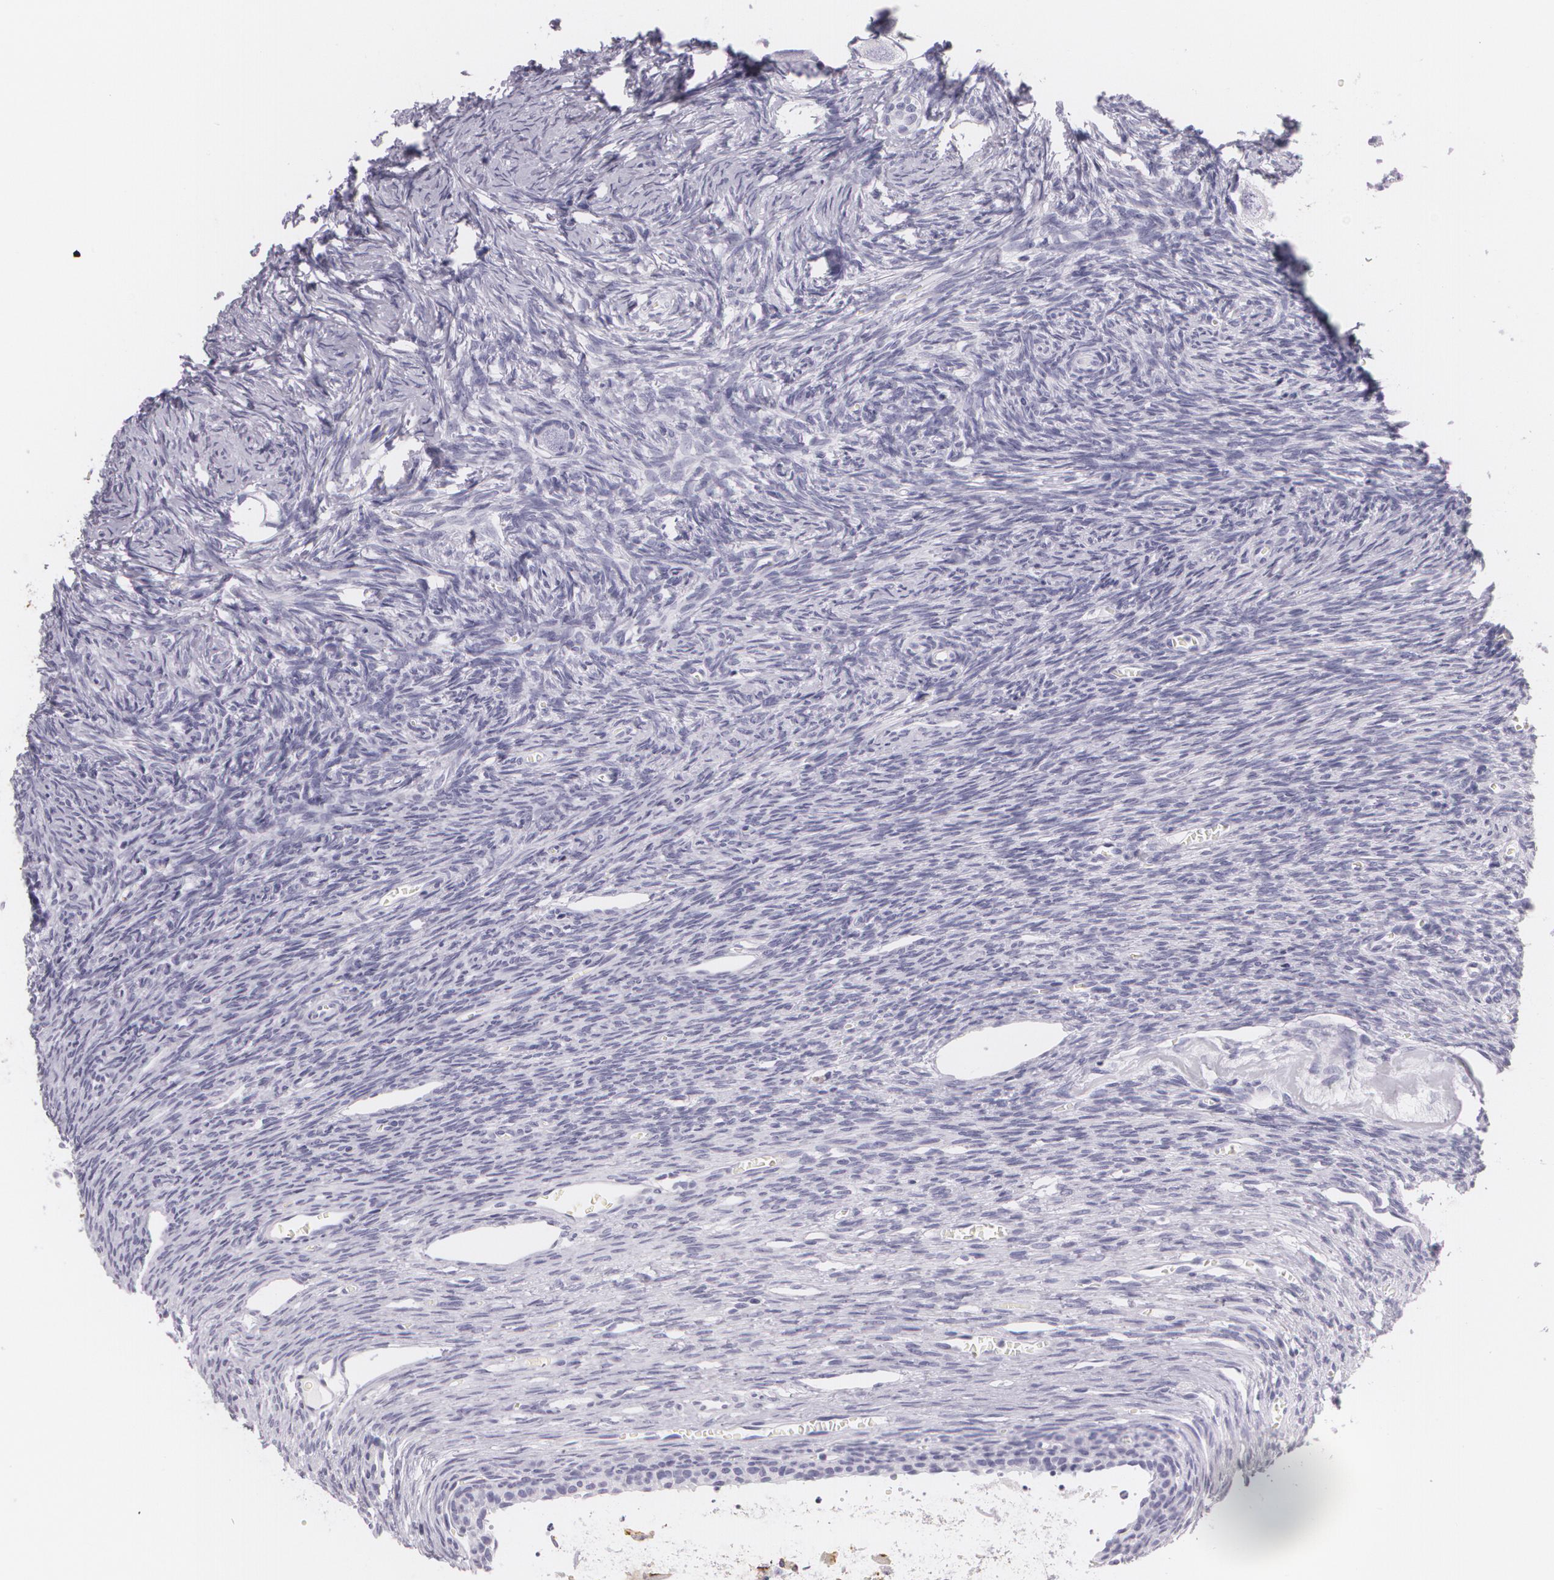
{"staining": {"intensity": "negative", "quantity": "none", "location": "none"}, "tissue": "ovary", "cell_type": "Follicle cells", "image_type": "normal", "snomed": [{"axis": "morphology", "description": "Normal tissue, NOS"}, {"axis": "topography", "description": "Ovary"}], "caption": "Histopathology image shows no protein expression in follicle cells of benign ovary. Nuclei are stained in blue.", "gene": "DLG4", "patient": {"sex": "female", "age": 27}}